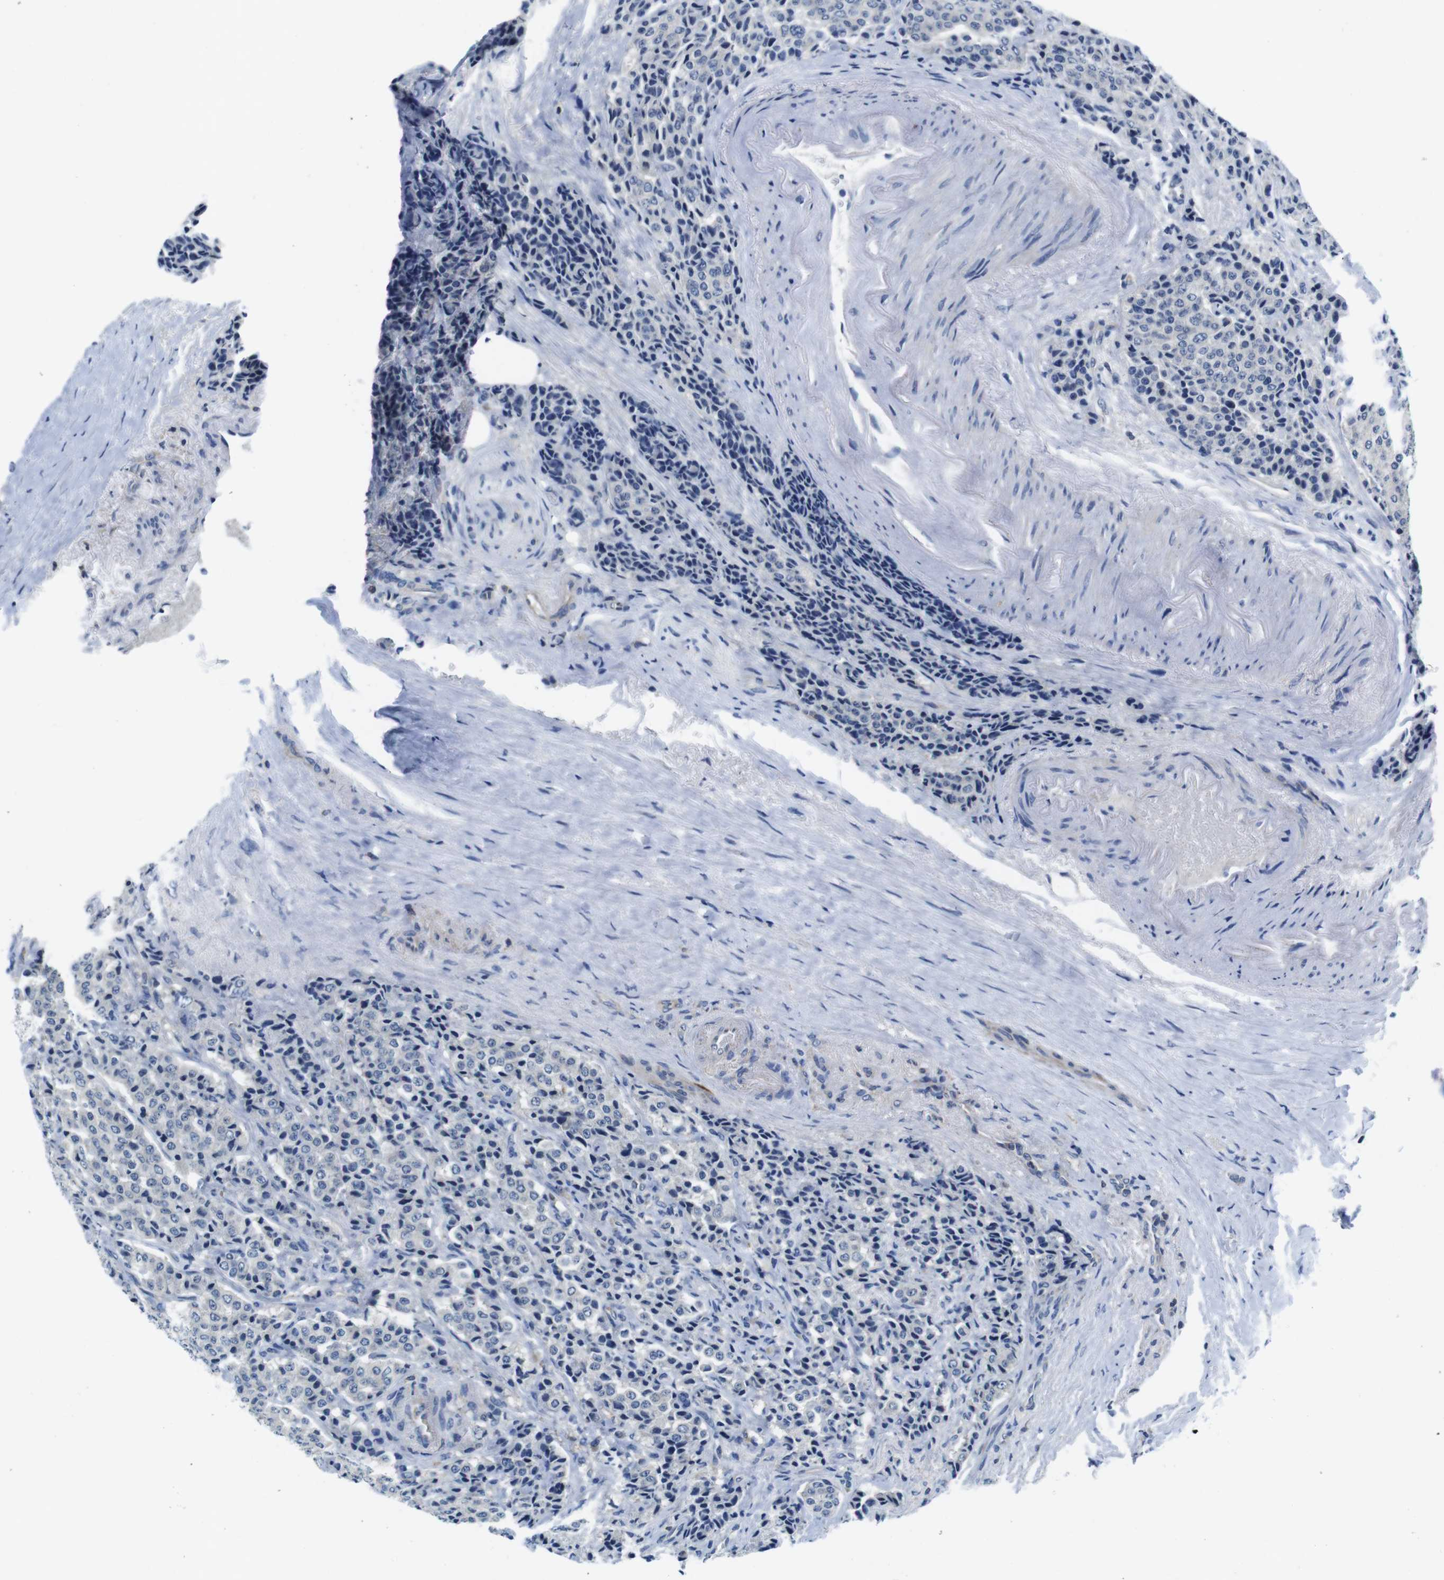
{"staining": {"intensity": "negative", "quantity": "none", "location": "none"}, "tissue": "carcinoid", "cell_type": "Tumor cells", "image_type": "cancer", "snomed": [{"axis": "morphology", "description": "Carcinoid, malignant, NOS"}, {"axis": "topography", "description": "Colon"}], "caption": "IHC photomicrograph of malignant carcinoid stained for a protein (brown), which reveals no staining in tumor cells. (DAB (3,3'-diaminobenzidine) immunohistochemistry (IHC), high magnification).", "gene": "PIK3CD", "patient": {"sex": "female", "age": 61}}